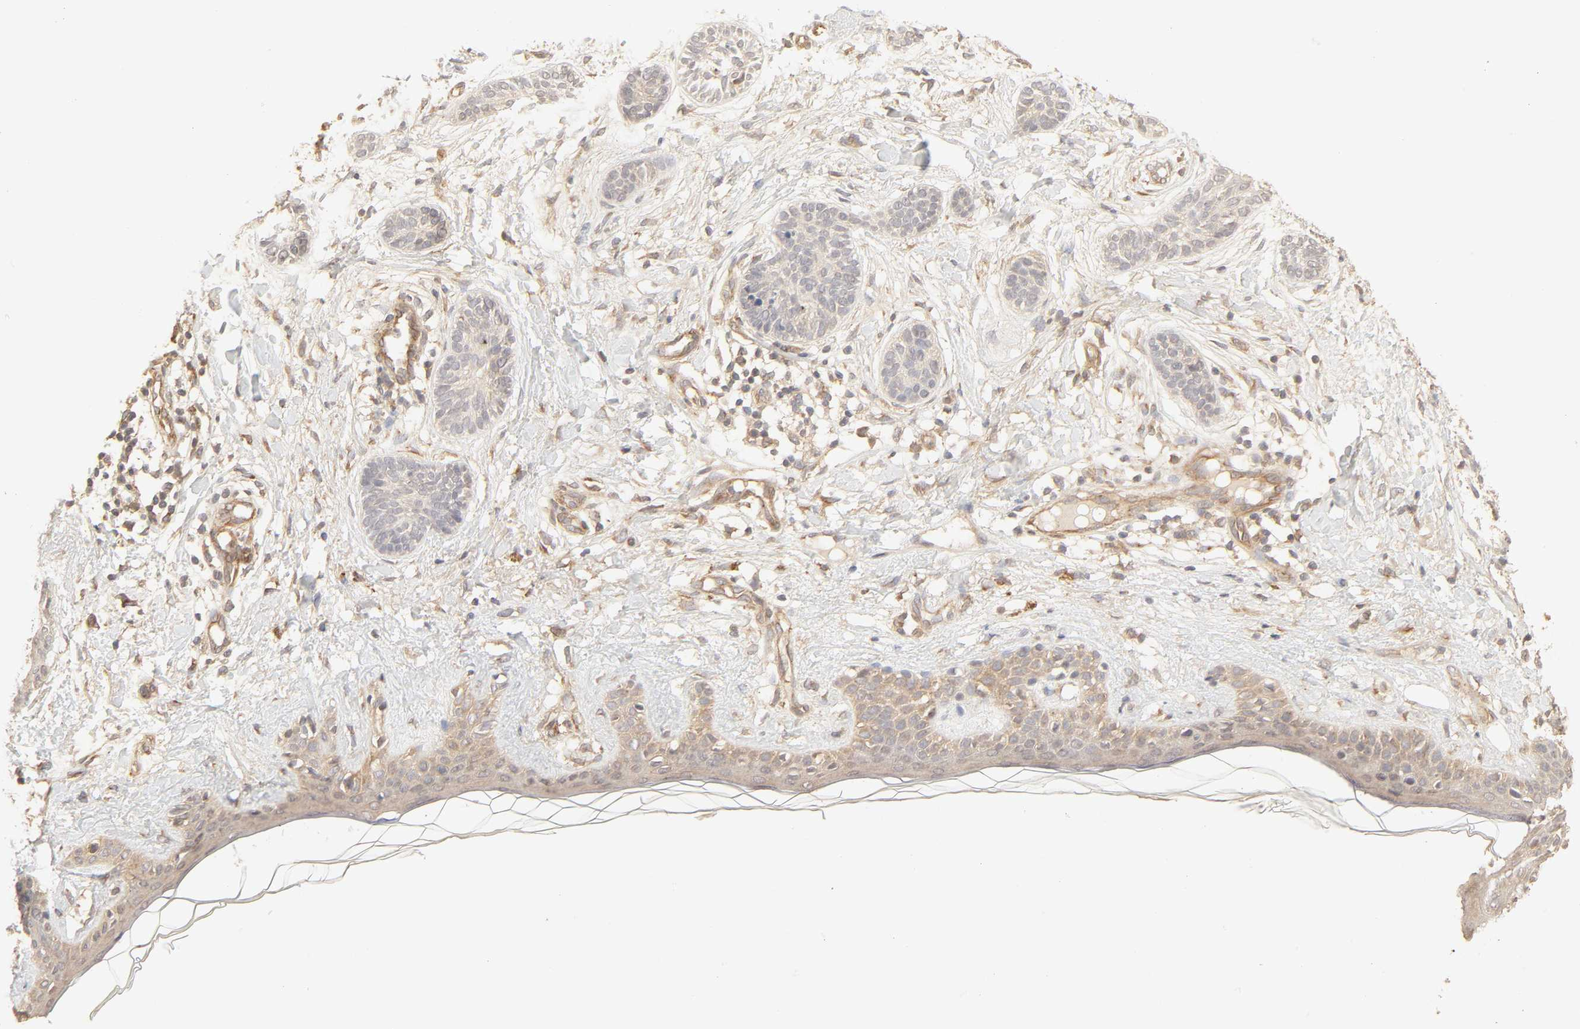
{"staining": {"intensity": "weak", "quantity": "25%-75%", "location": "cytoplasmic/membranous"}, "tissue": "skin cancer", "cell_type": "Tumor cells", "image_type": "cancer", "snomed": [{"axis": "morphology", "description": "Normal tissue, NOS"}, {"axis": "morphology", "description": "Basal cell carcinoma"}, {"axis": "topography", "description": "Skin"}], "caption": "The histopathology image shows a brown stain indicating the presence of a protein in the cytoplasmic/membranous of tumor cells in basal cell carcinoma (skin). Using DAB (3,3'-diaminobenzidine) (brown) and hematoxylin (blue) stains, captured at high magnification using brightfield microscopy.", "gene": "EPS8", "patient": {"sex": "male", "age": 63}}